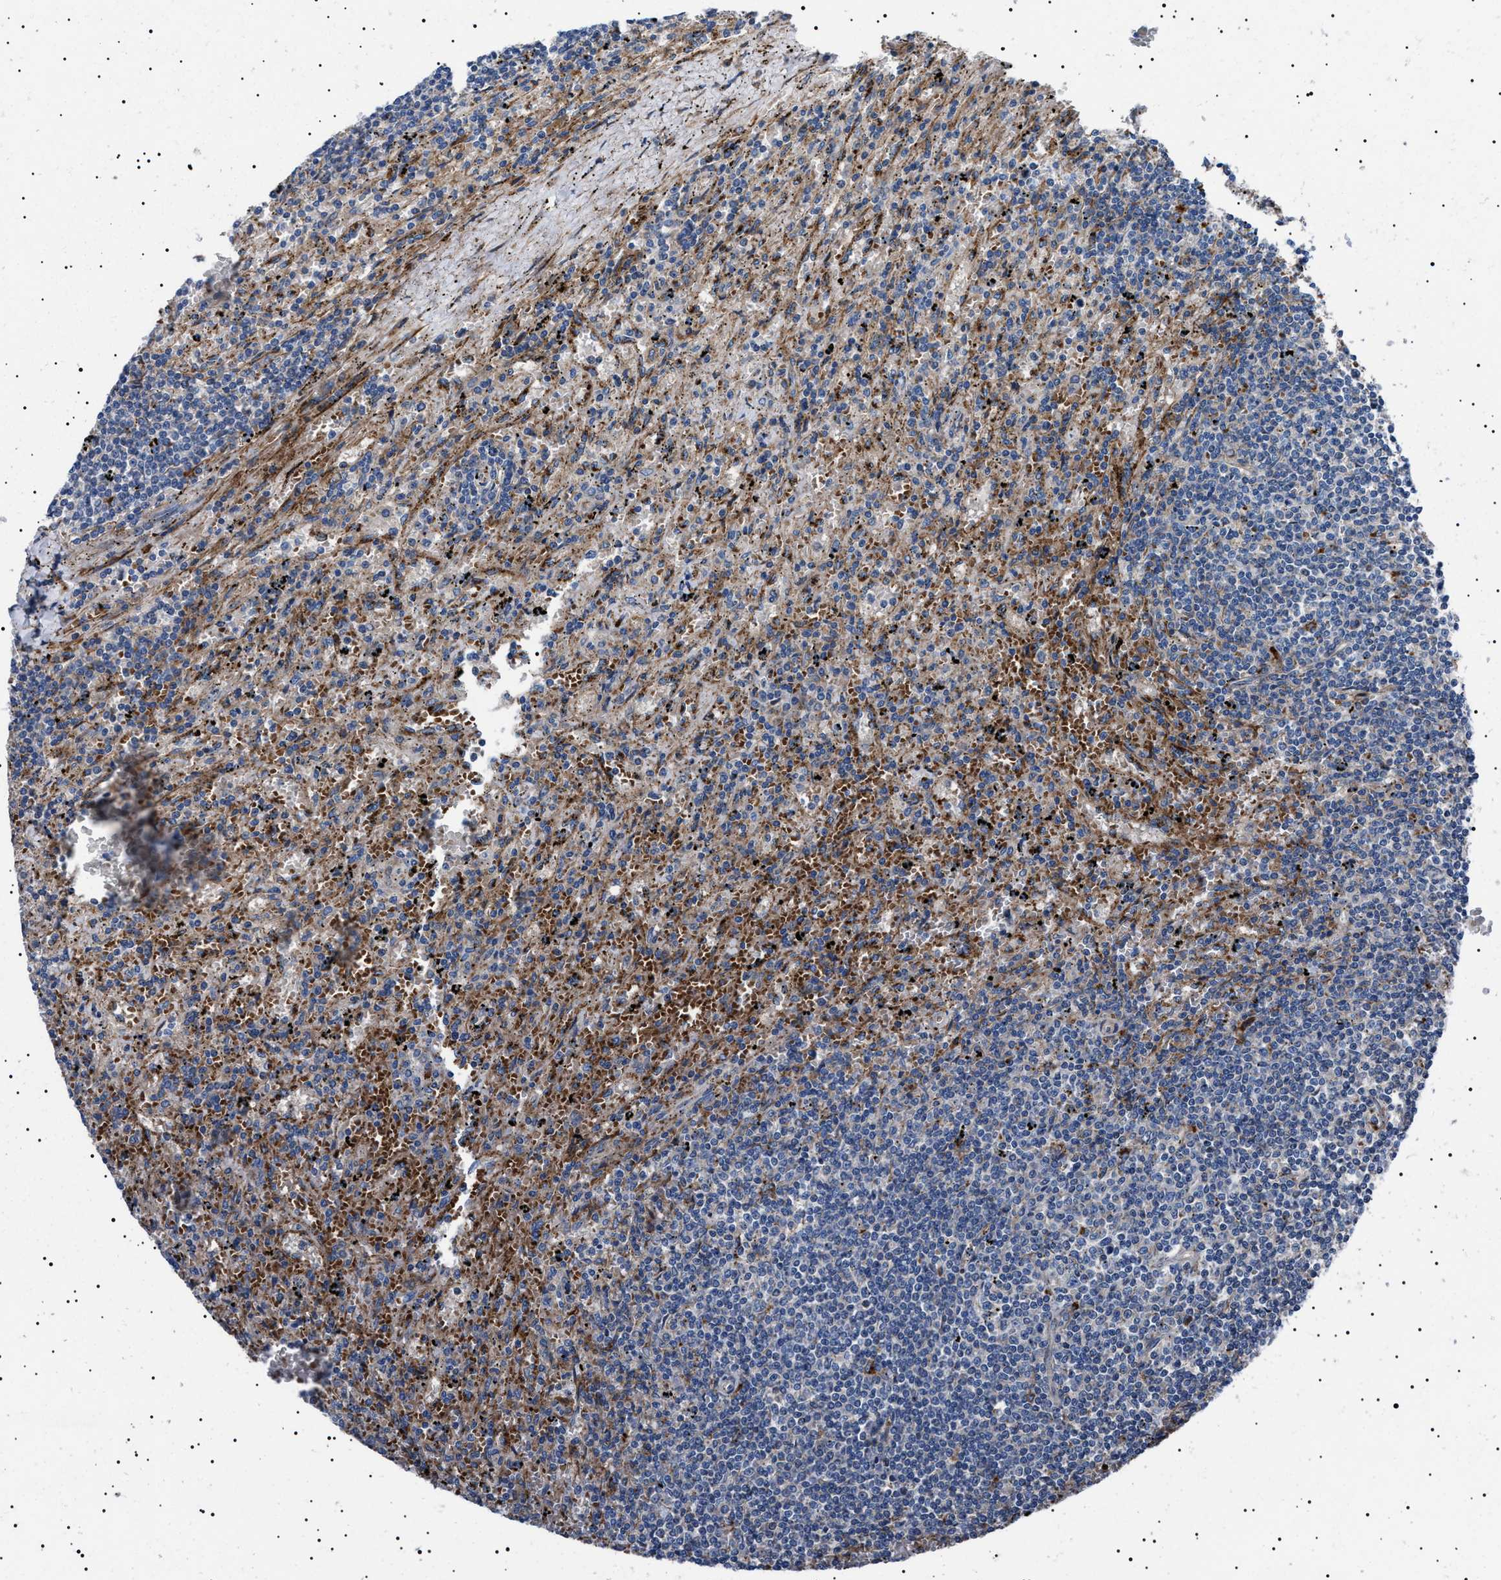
{"staining": {"intensity": "negative", "quantity": "none", "location": "none"}, "tissue": "lymphoma", "cell_type": "Tumor cells", "image_type": "cancer", "snomed": [{"axis": "morphology", "description": "Malignant lymphoma, non-Hodgkin's type, Low grade"}, {"axis": "topography", "description": "Spleen"}], "caption": "Histopathology image shows no significant protein positivity in tumor cells of lymphoma.", "gene": "NEU1", "patient": {"sex": "male", "age": 76}}